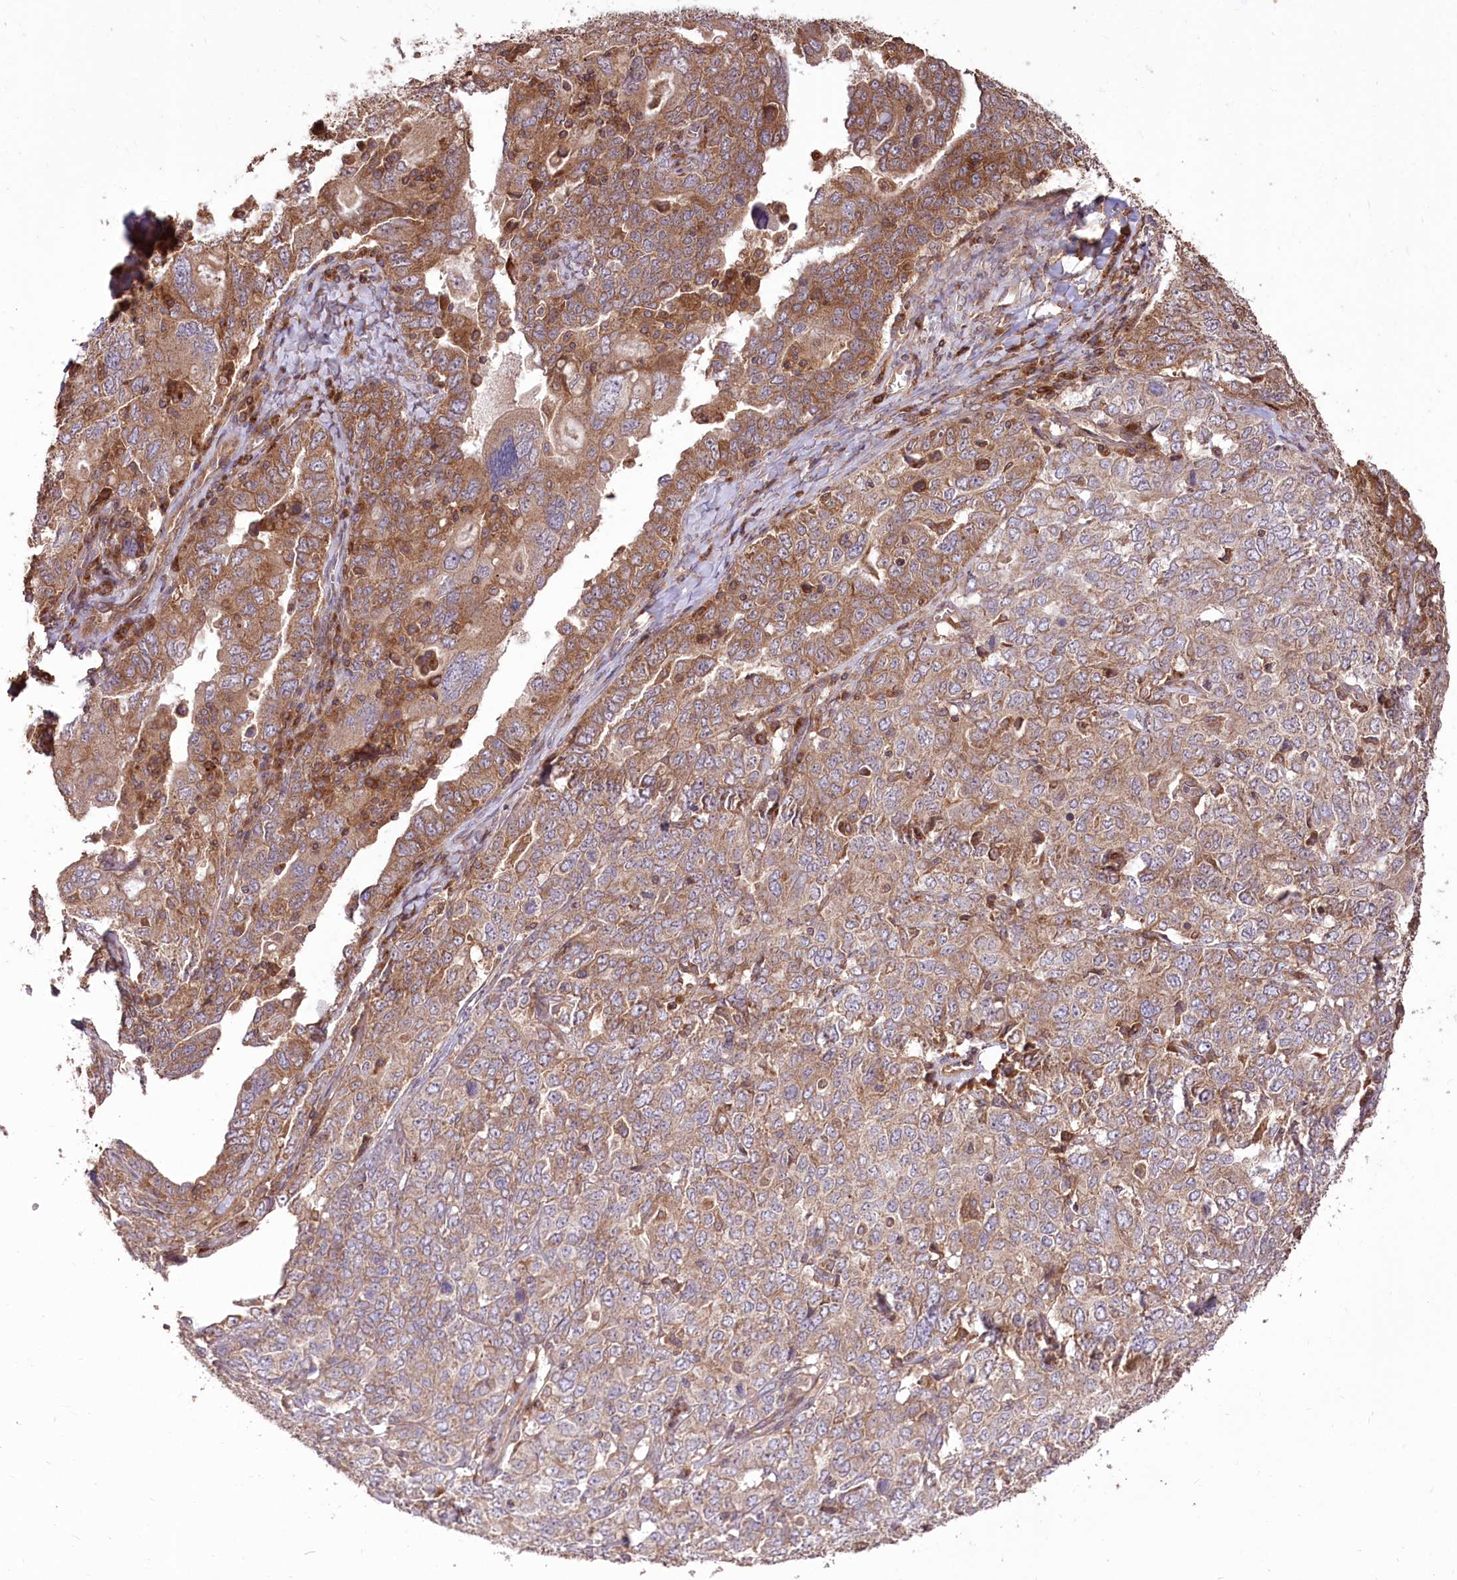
{"staining": {"intensity": "moderate", "quantity": "25%-75%", "location": "cytoplasmic/membranous"}, "tissue": "ovarian cancer", "cell_type": "Tumor cells", "image_type": "cancer", "snomed": [{"axis": "morphology", "description": "Carcinoma, endometroid"}, {"axis": "topography", "description": "Ovary"}], "caption": "Protein staining reveals moderate cytoplasmic/membranous expression in approximately 25%-75% of tumor cells in ovarian cancer.", "gene": "XYLB", "patient": {"sex": "female", "age": 62}}